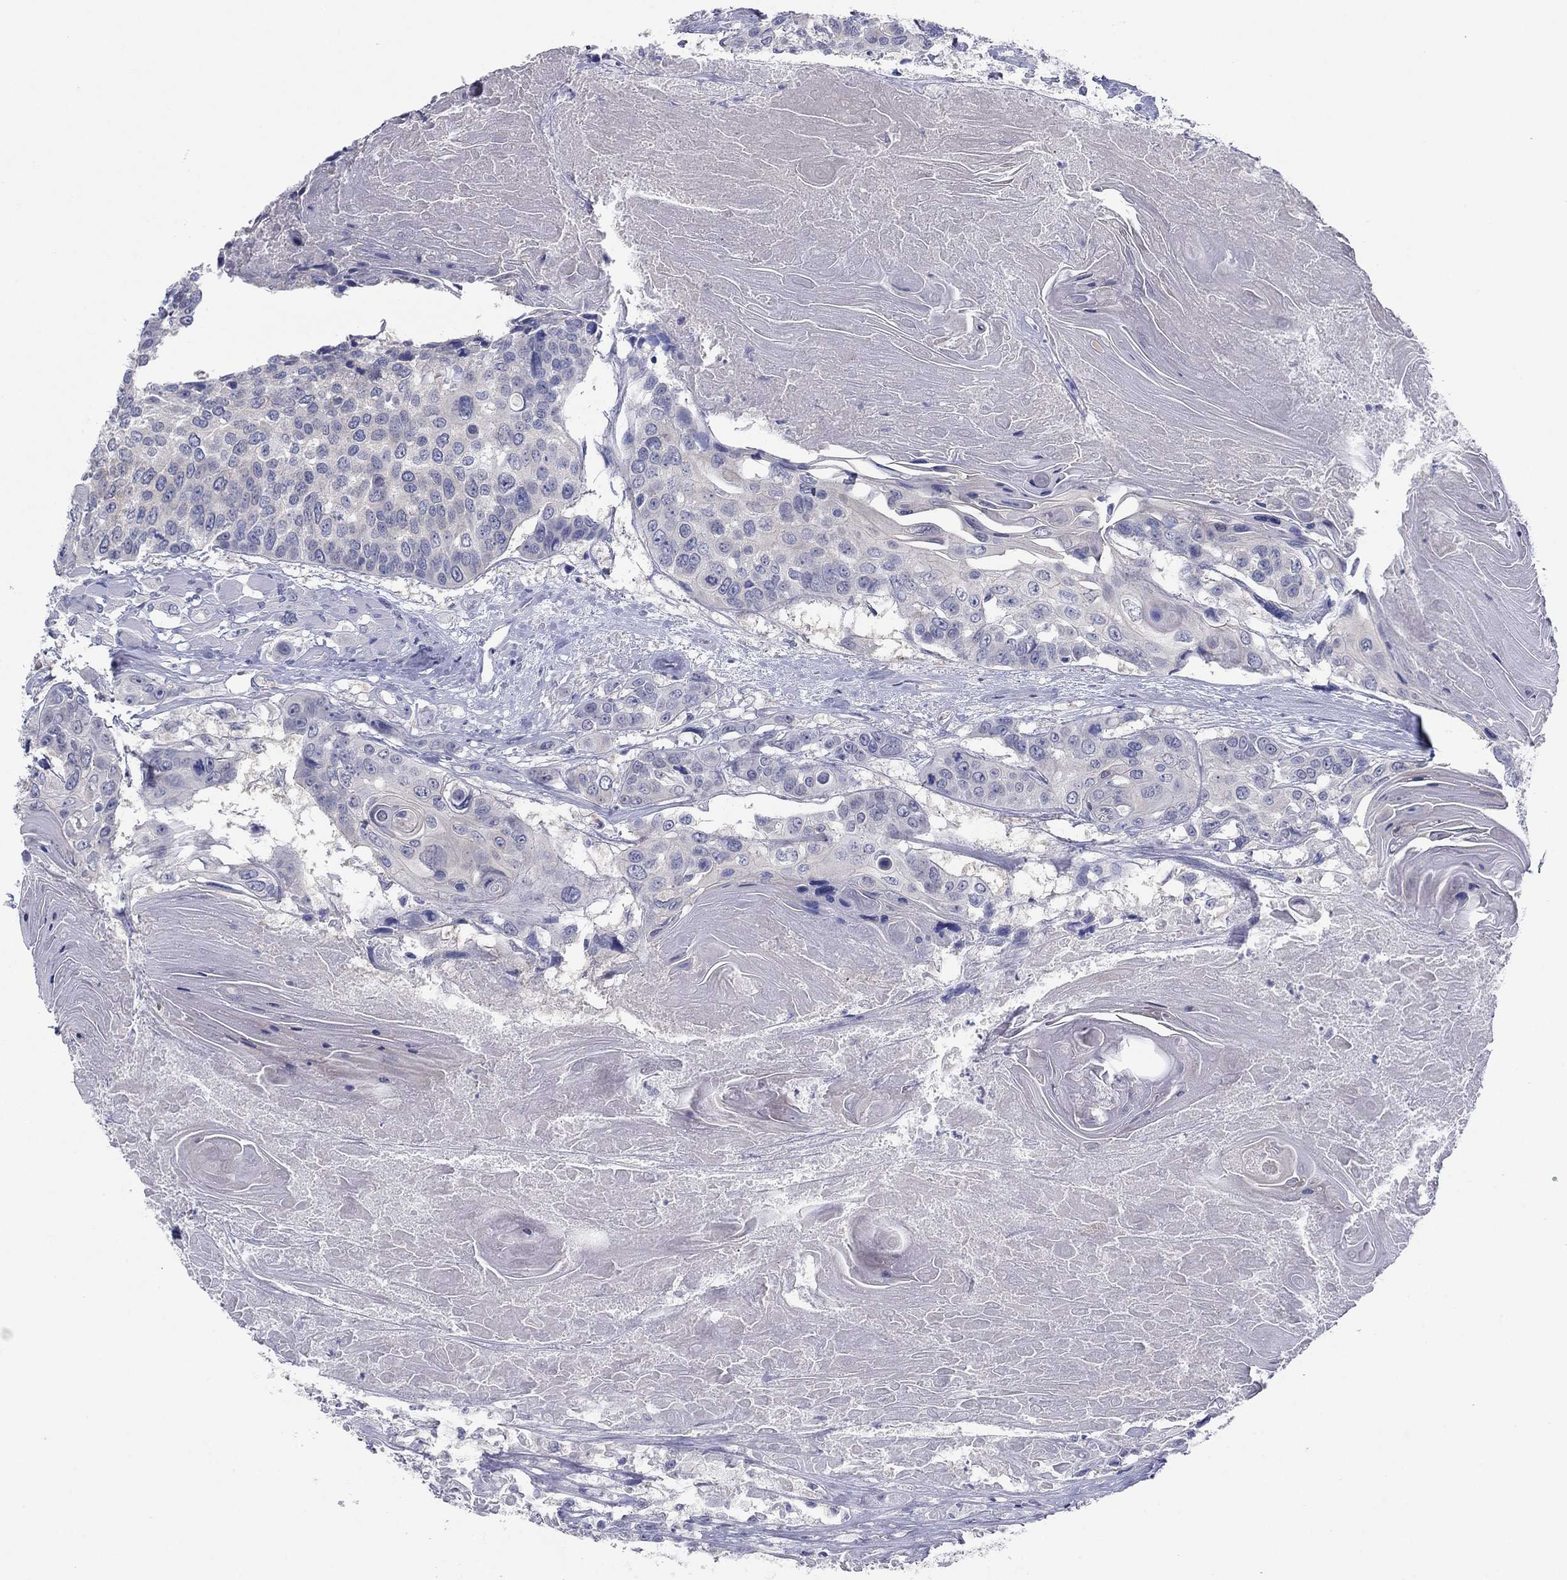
{"staining": {"intensity": "negative", "quantity": "none", "location": "none"}, "tissue": "head and neck cancer", "cell_type": "Tumor cells", "image_type": "cancer", "snomed": [{"axis": "morphology", "description": "Squamous cell carcinoma, NOS"}, {"axis": "topography", "description": "Oral tissue"}, {"axis": "topography", "description": "Head-Neck"}], "caption": "The image displays no staining of tumor cells in head and neck squamous cell carcinoma. (Brightfield microscopy of DAB IHC at high magnification).", "gene": "PLS1", "patient": {"sex": "male", "age": 56}}